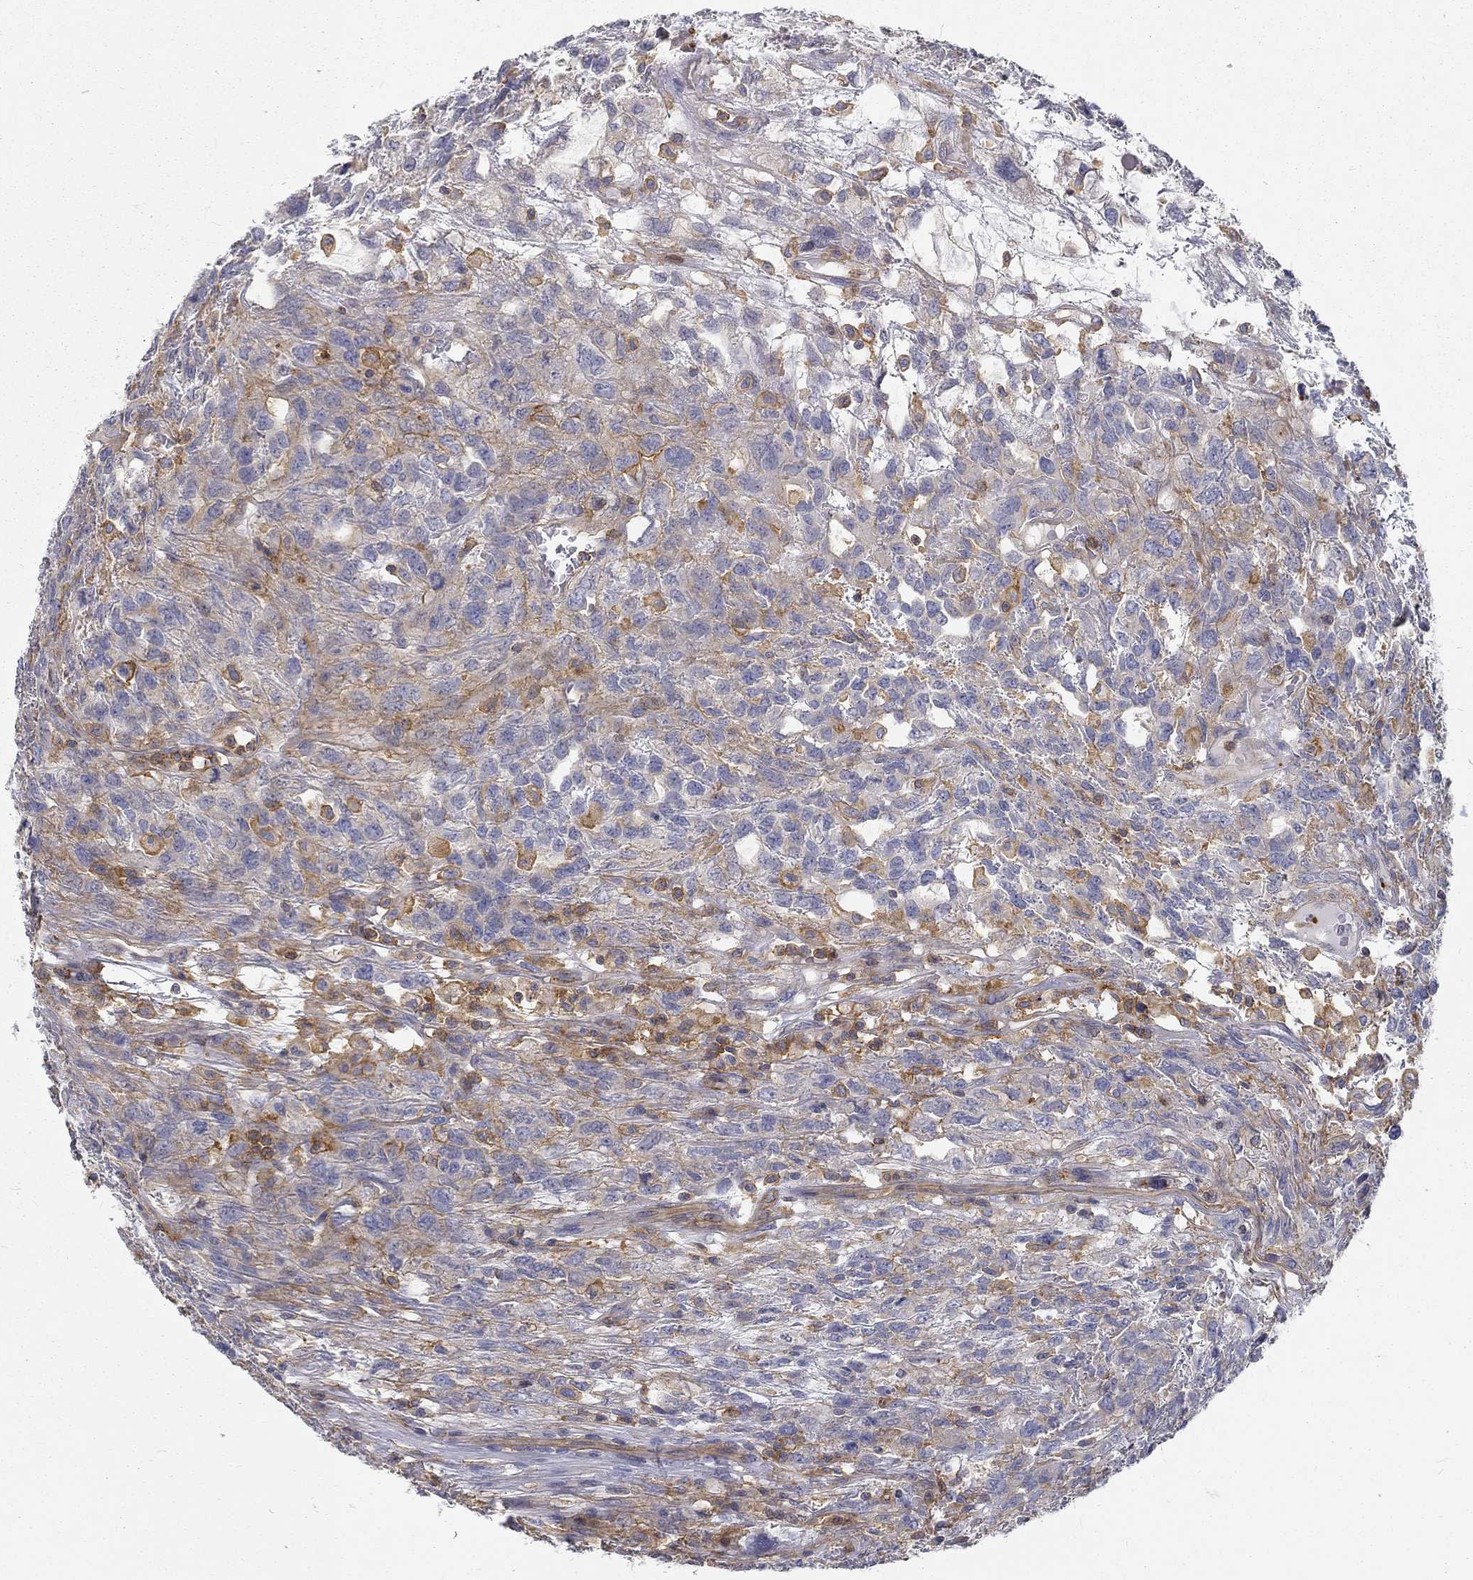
{"staining": {"intensity": "moderate", "quantity": "<25%", "location": "cytoplasmic/membranous"}, "tissue": "testis cancer", "cell_type": "Tumor cells", "image_type": "cancer", "snomed": [{"axis": "morphology", "description": "Seminoma, NOS"}, {"axis": "topography", "description": "Testis"}], "caption": "Immunohistochemical staining of human testis cancer (seminoma) exhibits low levels of moderate cytoplasmic/membranous protein expression in approximately <25% of tumor cells. The protein of interest is stained brown, and the nuclei are stained in blue (DAB IHC with brightfield microscopy, high magnification).", "gene": "MTMR11", "patient": {"sex": "male", "age": 52}}